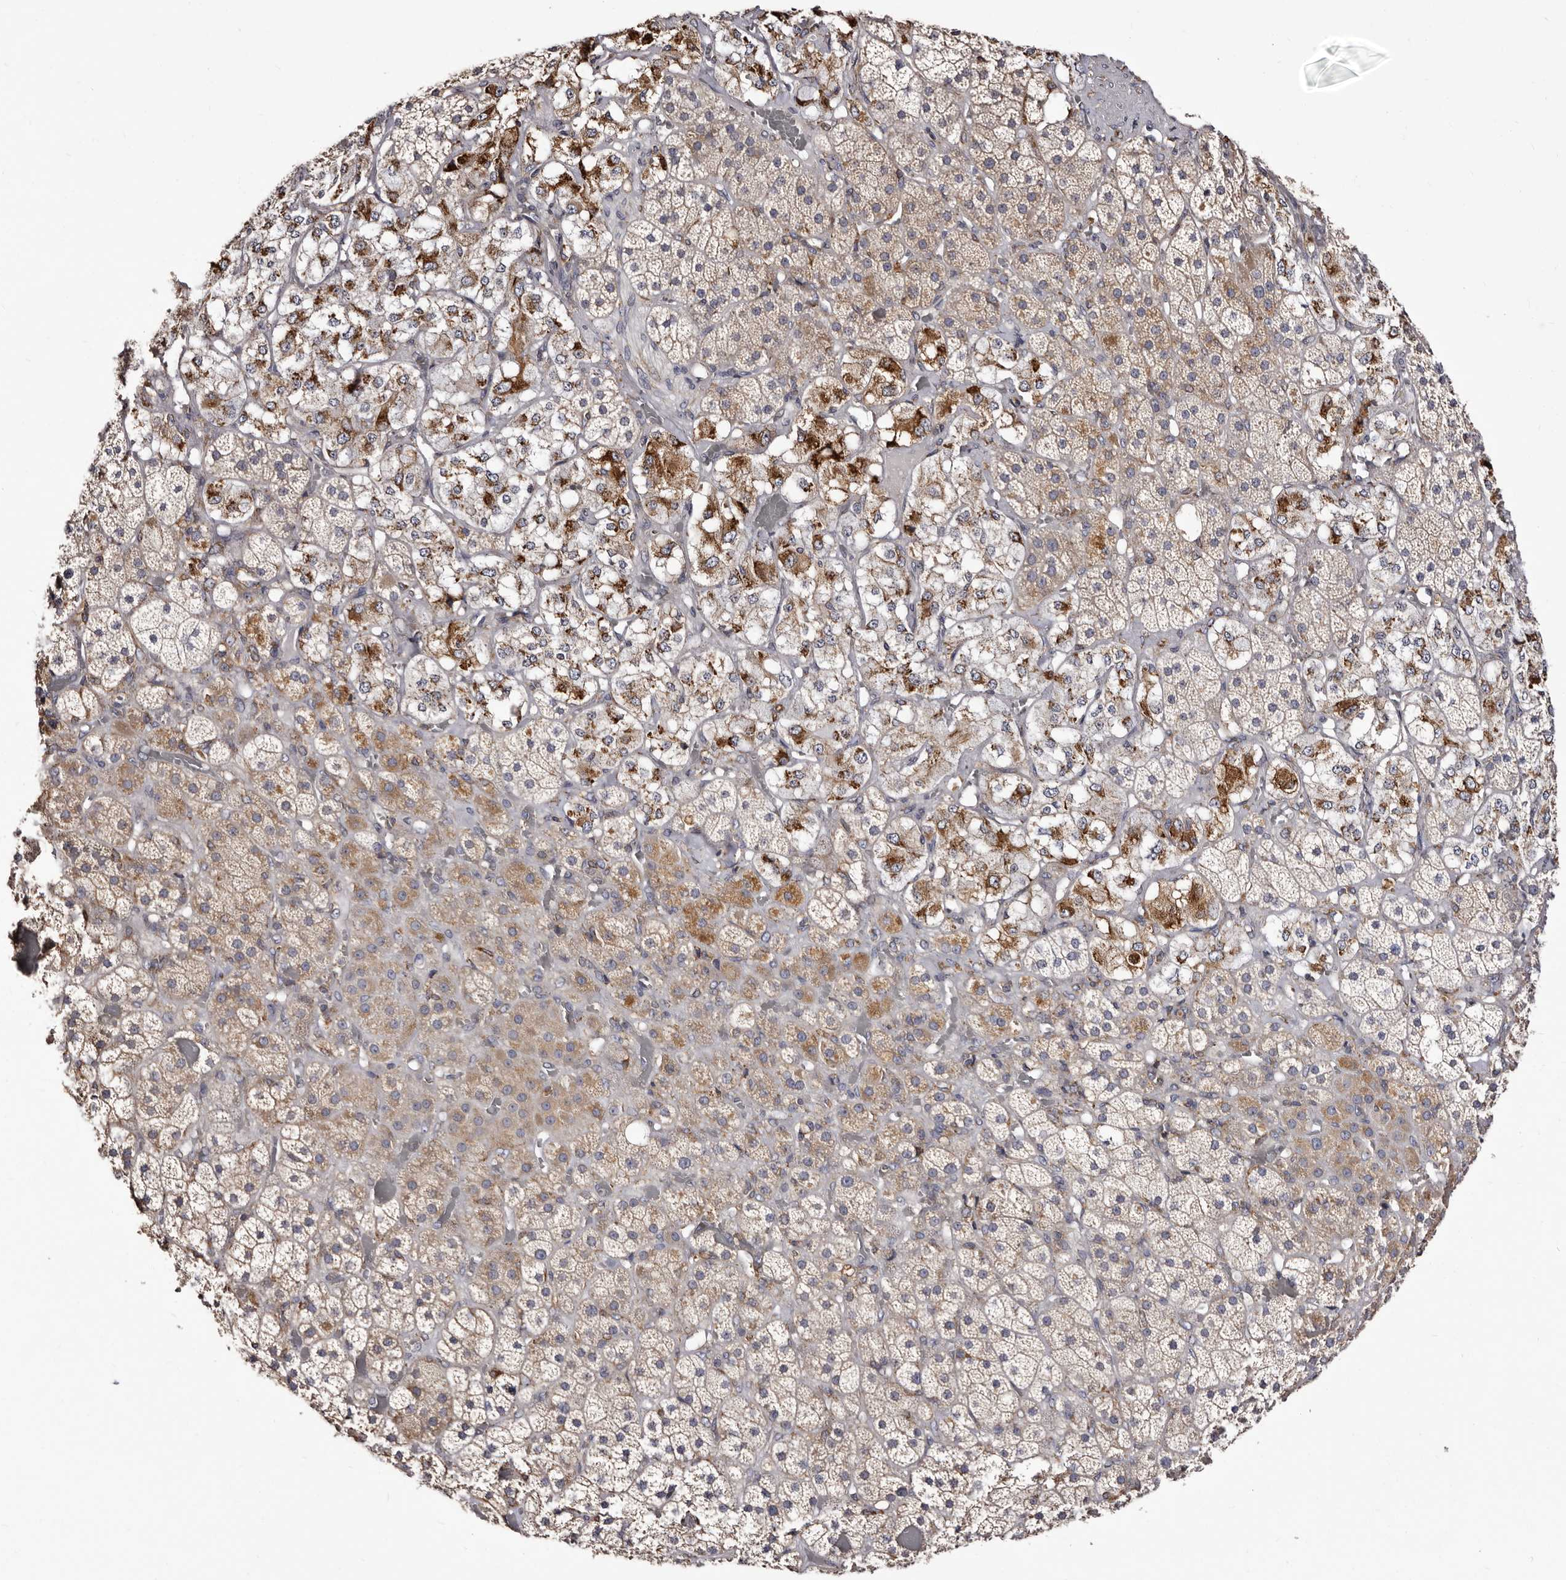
{"staining": {"intensity": "moderate", "quantity": "25%-75%", "location": "cytoplasmic/membranous"}, "tissue": "adrenal gland", "cell_type": "Glandular cells", "image_type": "normal", "snomed": [{"axis": "morphology", "description": "Normal tissue, NOS"}, {"axis": "topography", "description": "Adrenal gland"}], "caption": "Immunohistochemical staining of unremarkable adrenal gland shows moderate cytoplasmic/membranous protein expression in approximately 25%-75% of glandular cells.", "gene": "ACBD6", "patient": {"sex": "male", "age": 57}}